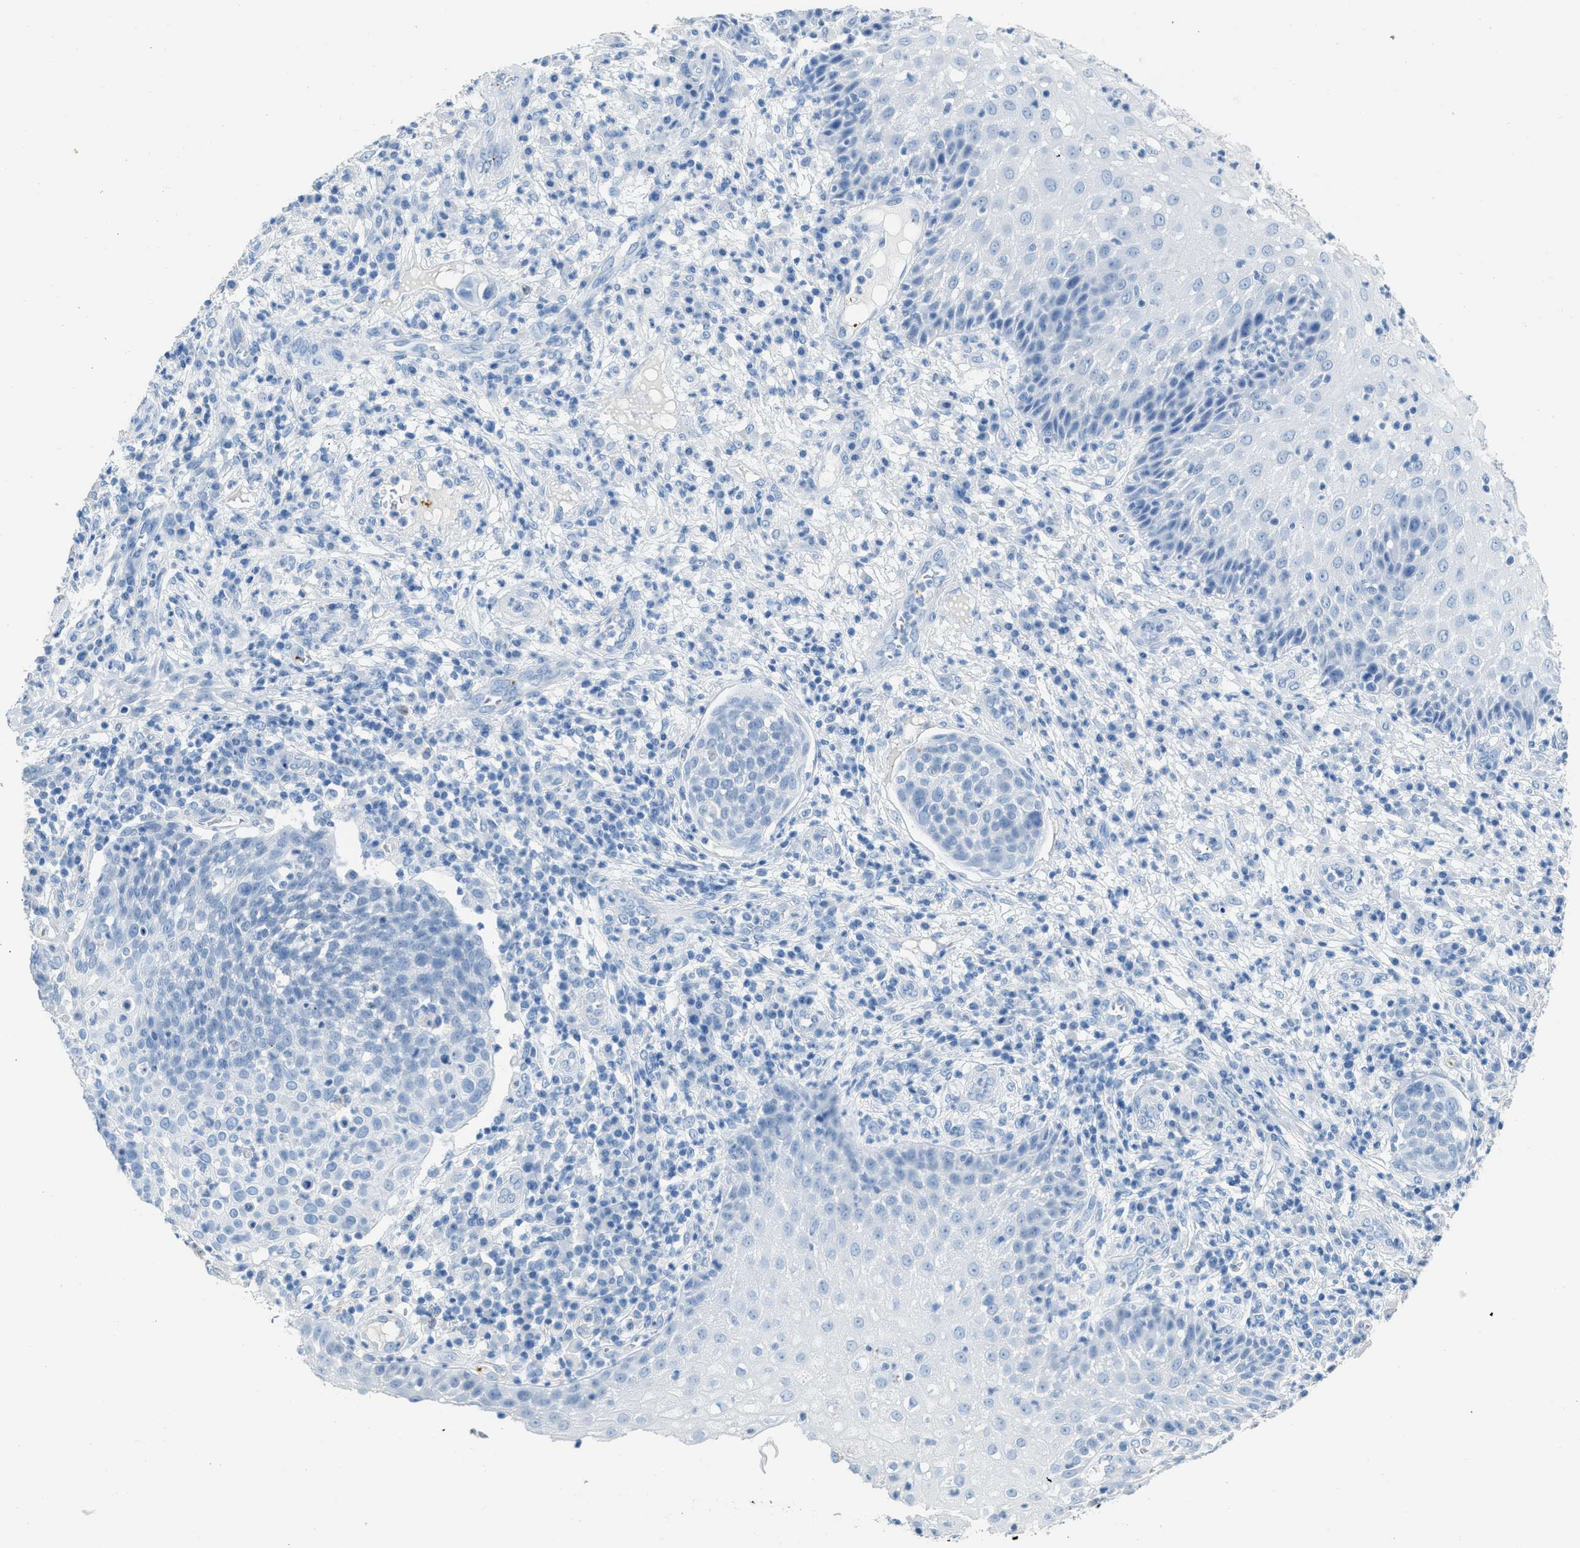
{"staining": {"intensity": "negative", "quantity": "none", "location": "none"}, "tissue": "cervical cancer", "cell_type": "Tumor cells", "image_type": "cancer", "snomed": [{"axis": "morphology", "description": "Squamous cell carcinoma, NOS"}, {"axis": "topography", "description": "Cervix"}], "caption": "Tumor cells show no significant protein expression in cervical cancer (squamous cell carcinoma).", "gene": "FAIM2", "patient": {"sex": "female", "age": 34}}